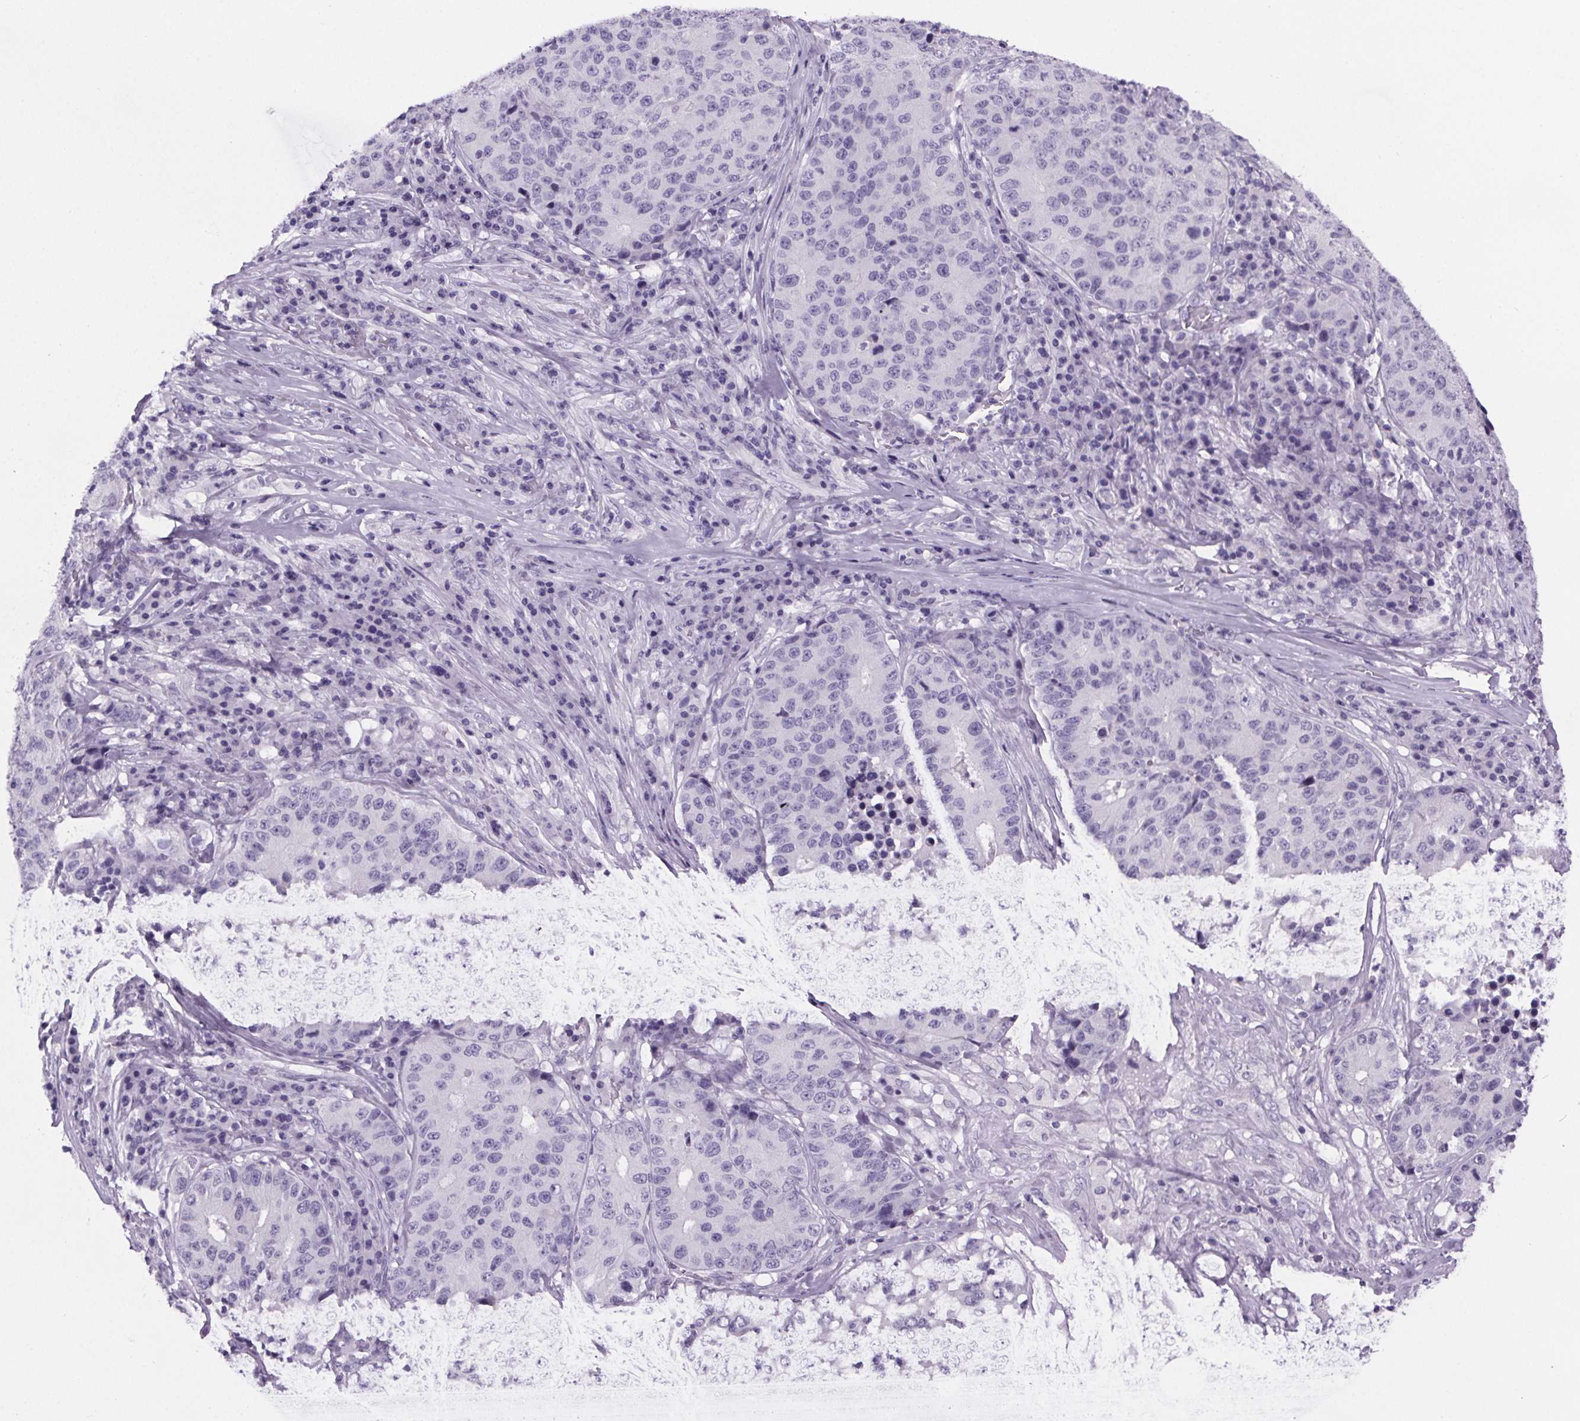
{"staining": {"intensity": "negative", "quantity": "none", "location": "none"}, "tissue": "stomach cancer", "cell_type": "Tumor cells", "image_type": "cancer", "snomed": [{"axis": "morphology", "description": "Adenocarcinoma, NOS"}, {"axis": "topography", "description": "Stomach"}], "caption": "Immunohistochemistry image of neoplastic tissue: human stomach cancer (adenocarcinoma) stained with DAB (3,3'-diaminobenzidine) exhibits no significant protein positivity in tumor cells.", "gene": "CUBN", "patient": {"sex": "male", "age": 71}}